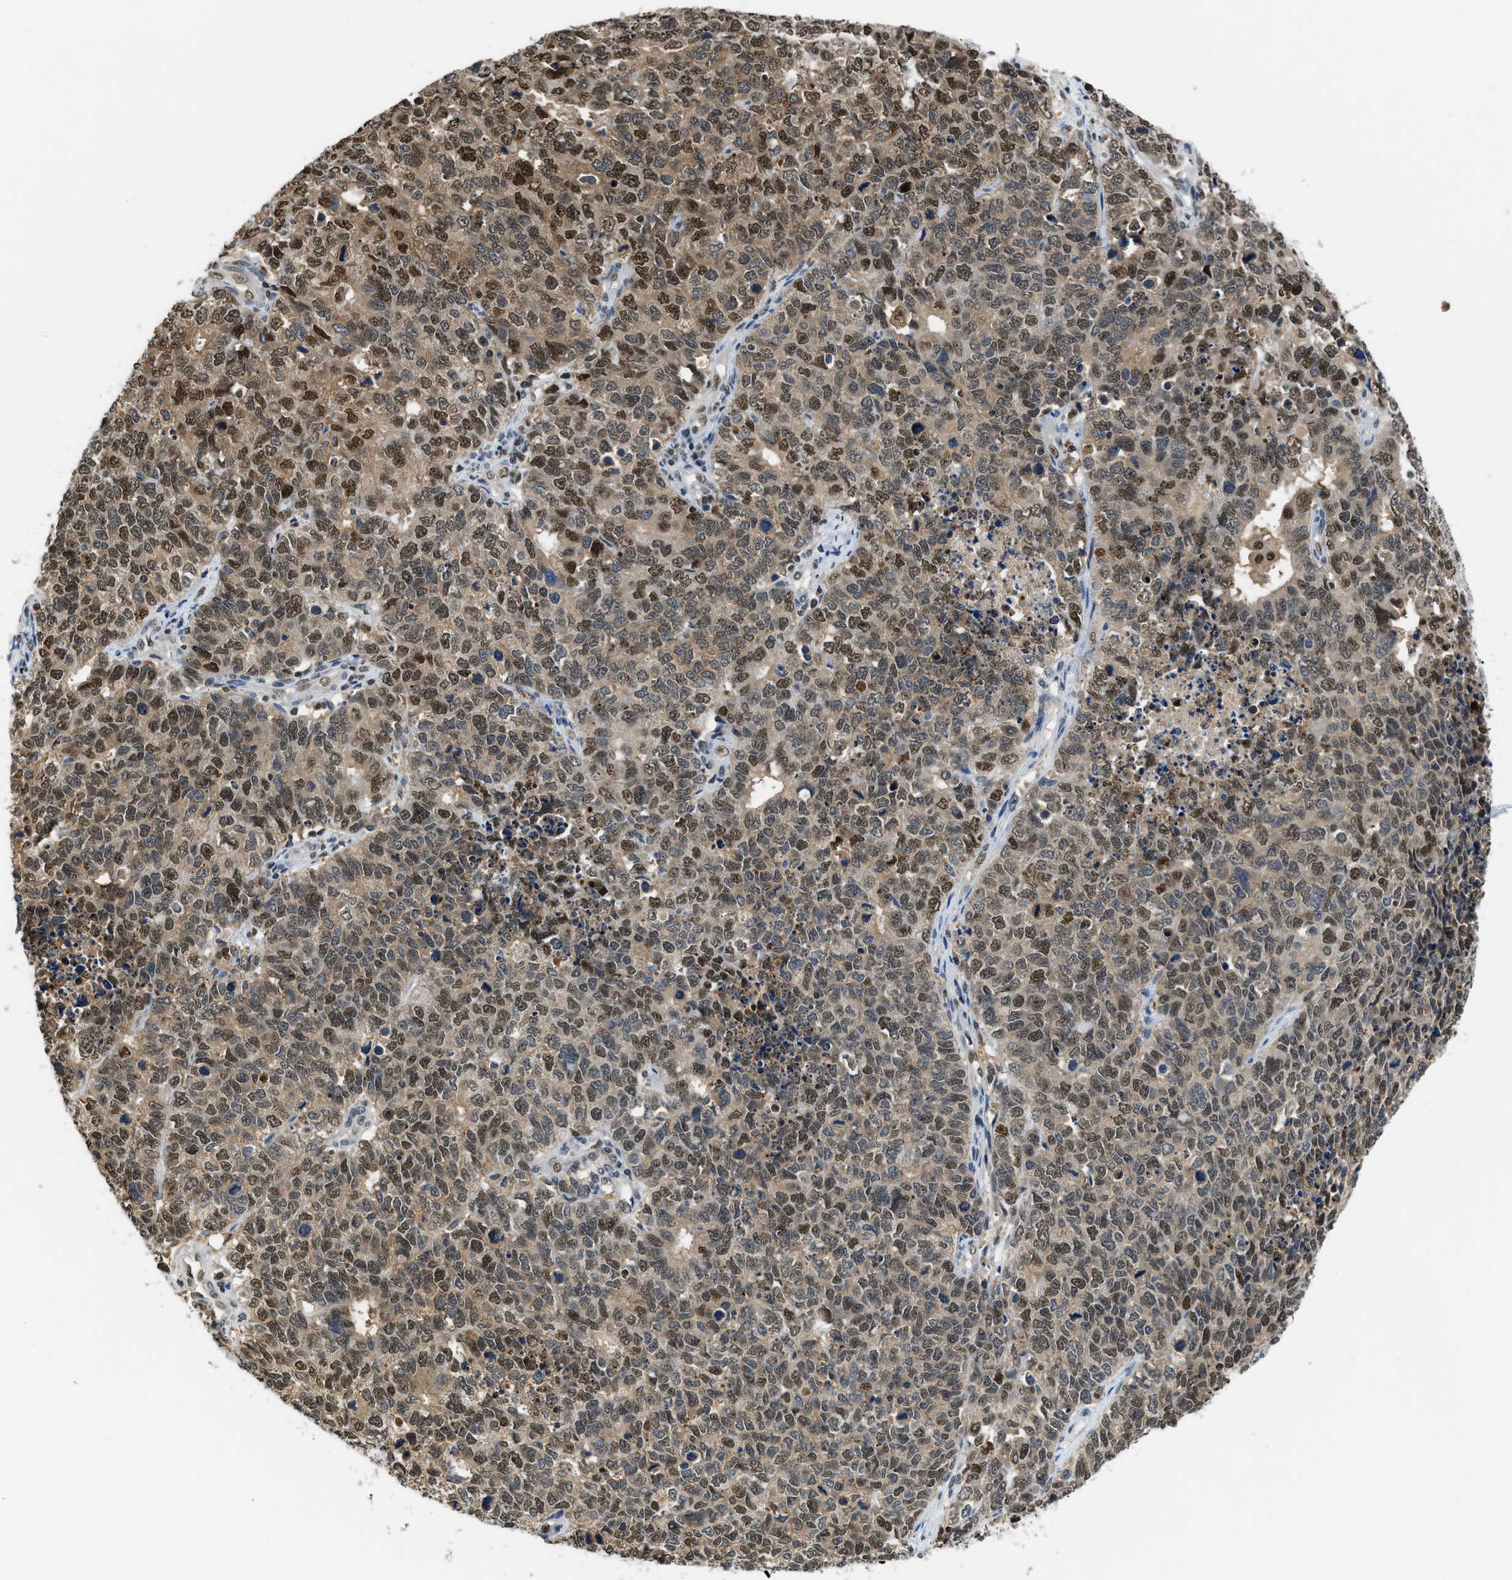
{"staining": {"intensity": "moderate", "quantity": "25%-75%", "location": "nuclear"}, "tissue": "cervical cancer", "cell_type": "Tumor cells", "image_type": "cancer", "snomed": [{"axis": "morphology", "description": "Squamous cell carcinoma, NOS"}, {"axis": "topography", "description": "Cervix"}], "caption": "Cervical squamous cell carcinoma stained with DAB immunohistochemistry shows medium levels of moderate nuclear expression in about 25%-75% of tumor cells.", "gene": "ALX1", "patient": {"sex": "female", "age": 63}}